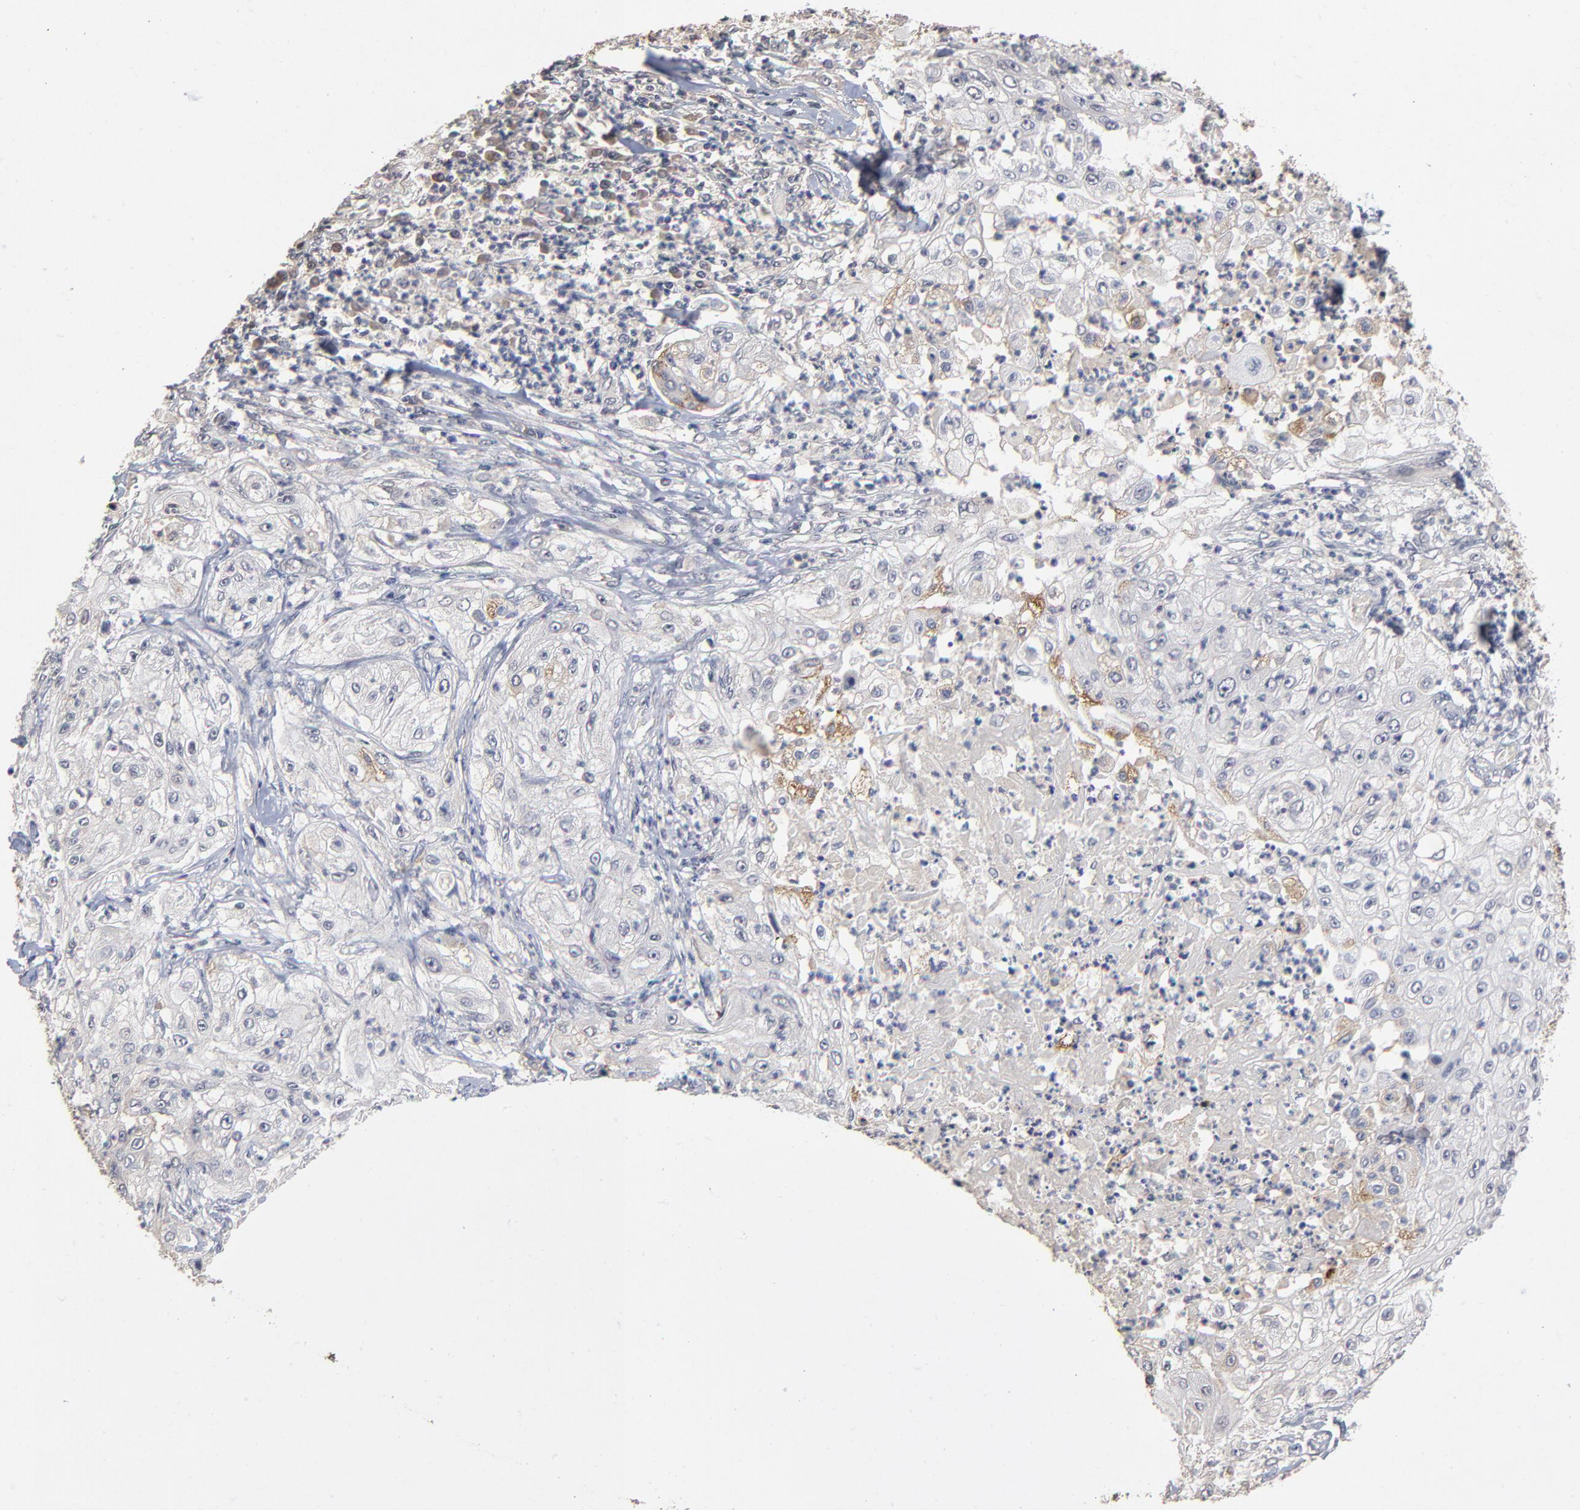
{"staining": {"intensity": "weak", "quantity": "<25%", "location": "cytoplasmic/membranous"}, "tissue": "lung cancer", "cell_type": "Tumor cells", "image_type": "cancer", "snomed": [{"axis": "morphology", "description": "Inflammation, NOS"}, {"axis": "morphology", "description": "Squamous cell carcinoma, NOS"}, {"axis": "topography", "description": "Lymph node"}, {"axis": "topography", "description": "Soft tissue"}, {"axis": "topography", "description": "Lung"}], "caption": "Immunohistochemical staining of human squamous cell carcinoma (lung) demonstrates no significant positivity in tumor cells.", "gene": "ASB8", "patient": {"sex": "male", "age": 66}}